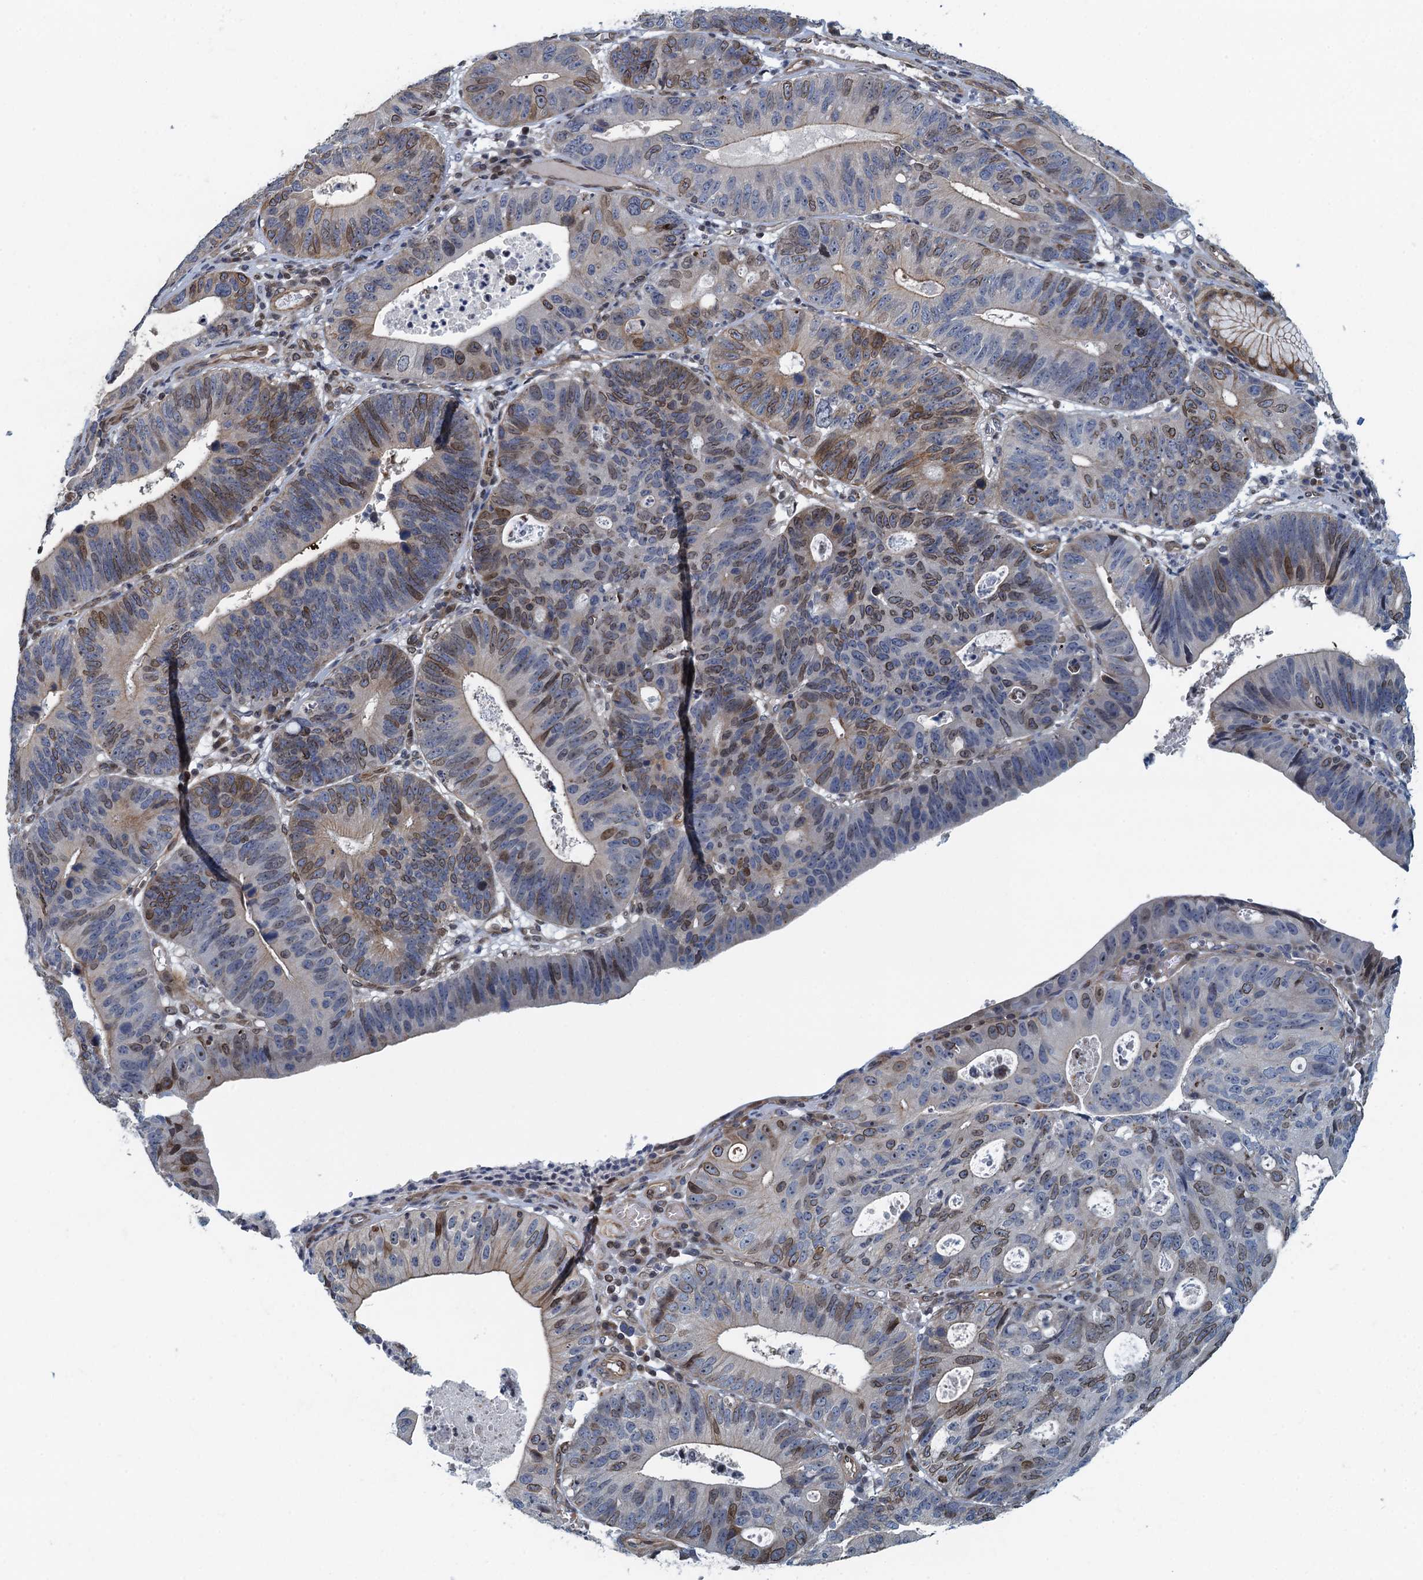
{"staining": {"intensity": "moderate", "quantity": "<25%", "location": "cytoplasmic/membranous,nuclear"}, "tissue": "stomach cancer", "cell_type": "Tumor cells", "image_type": "cancer", "snomed": [{"axis": "morphology", "description": "Adenocarcinoma, NOS"}, {"axis": "topography", "description": "Stomach"}], "caption": "Immunohistochemistry image of stomach cancer stained for a protein (brown), which demonstrates low levels of moderate cytoplasmic/membranous and nuclear positivity in approximately <25% of tumor cells.", "gene": "CCDC34", "patient": {"sex": "male", "age": 59}}